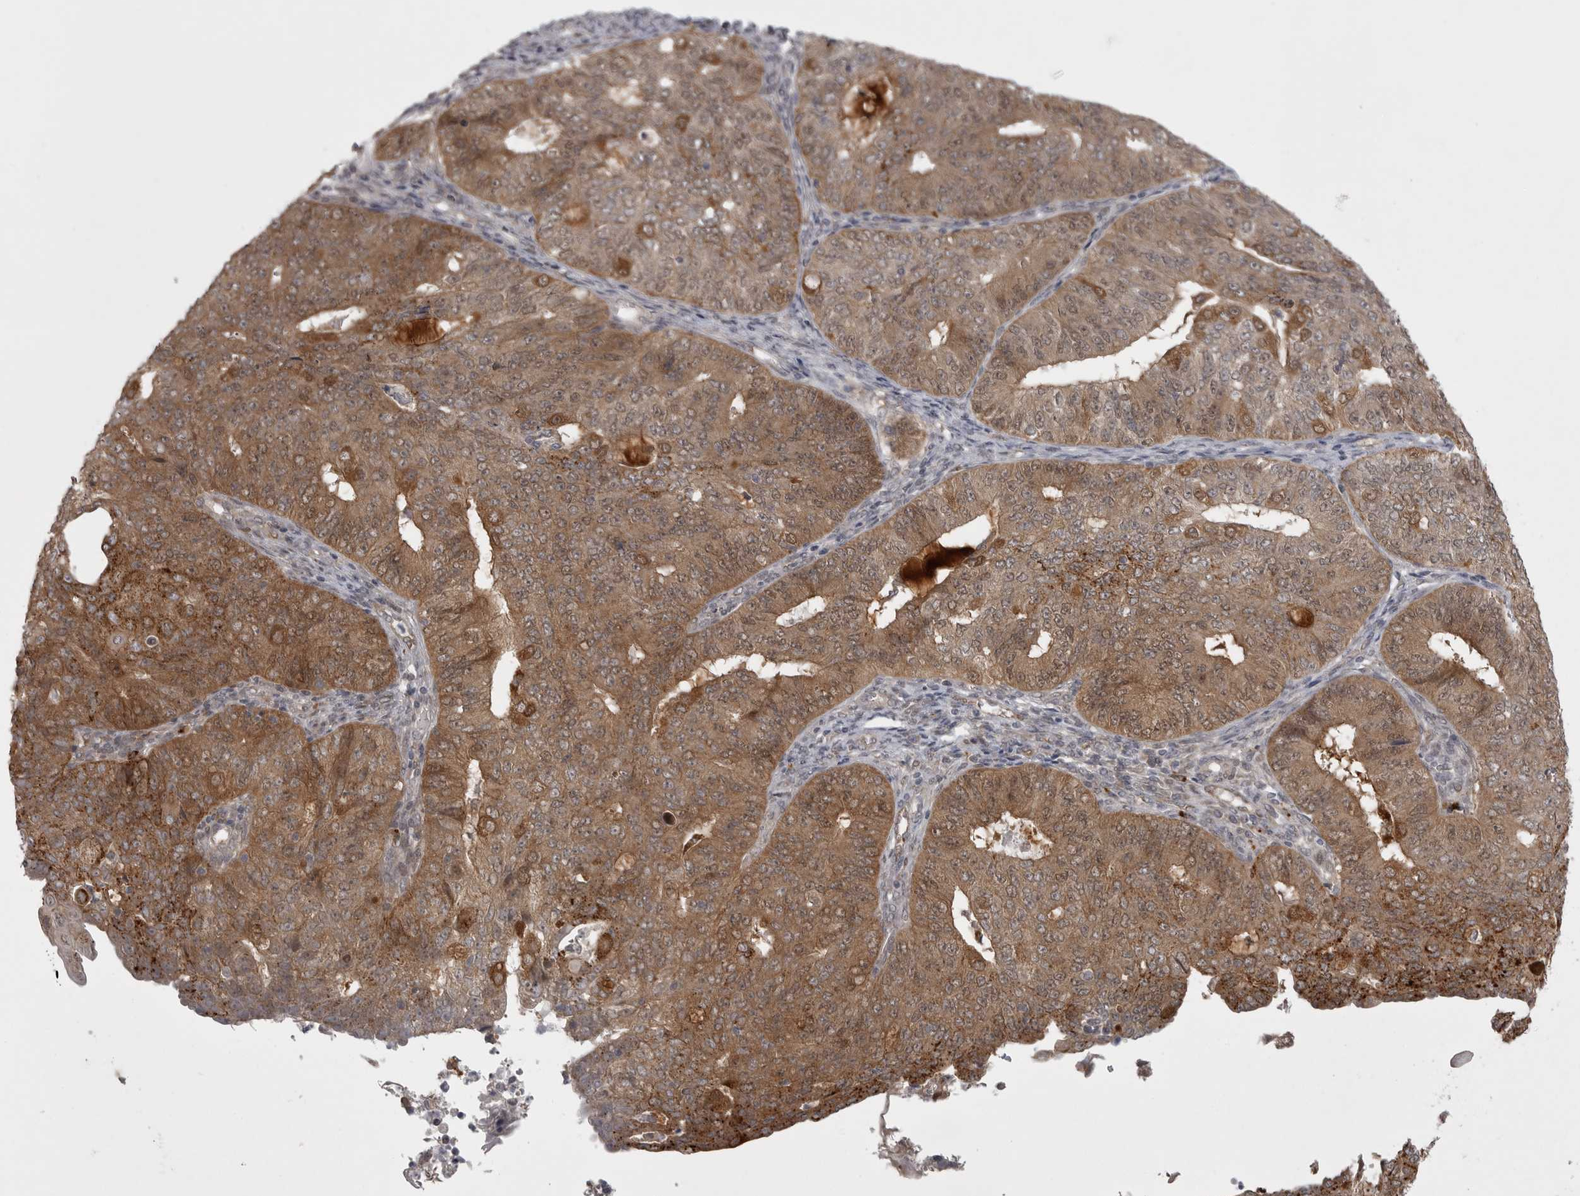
{"staining": {"intensity": "moderate", "quantity": ">75%", "location": "cytoplasmic/membranous"}, "tissue": "endometrial cancer", "cell_type": "Tumor cells", "image_type": "cancer", "snomed": [{"axis": "morphology", "description": "Adenocarcinoma, NOS"}, {"axis": "topography", "description": "Endometrium"}], "caption": "A brown stain shows moderate cytoplasmic/membranous staining of a protein in human adenocarcinoma (endometrial) tumor cells. Using DAB (brown) and hematoxylin (blue) stains, captured at high magnification using brightfield microscopy.", "gene": "PPP1R9A", "patient": {"sex": "female", "age": 32}}